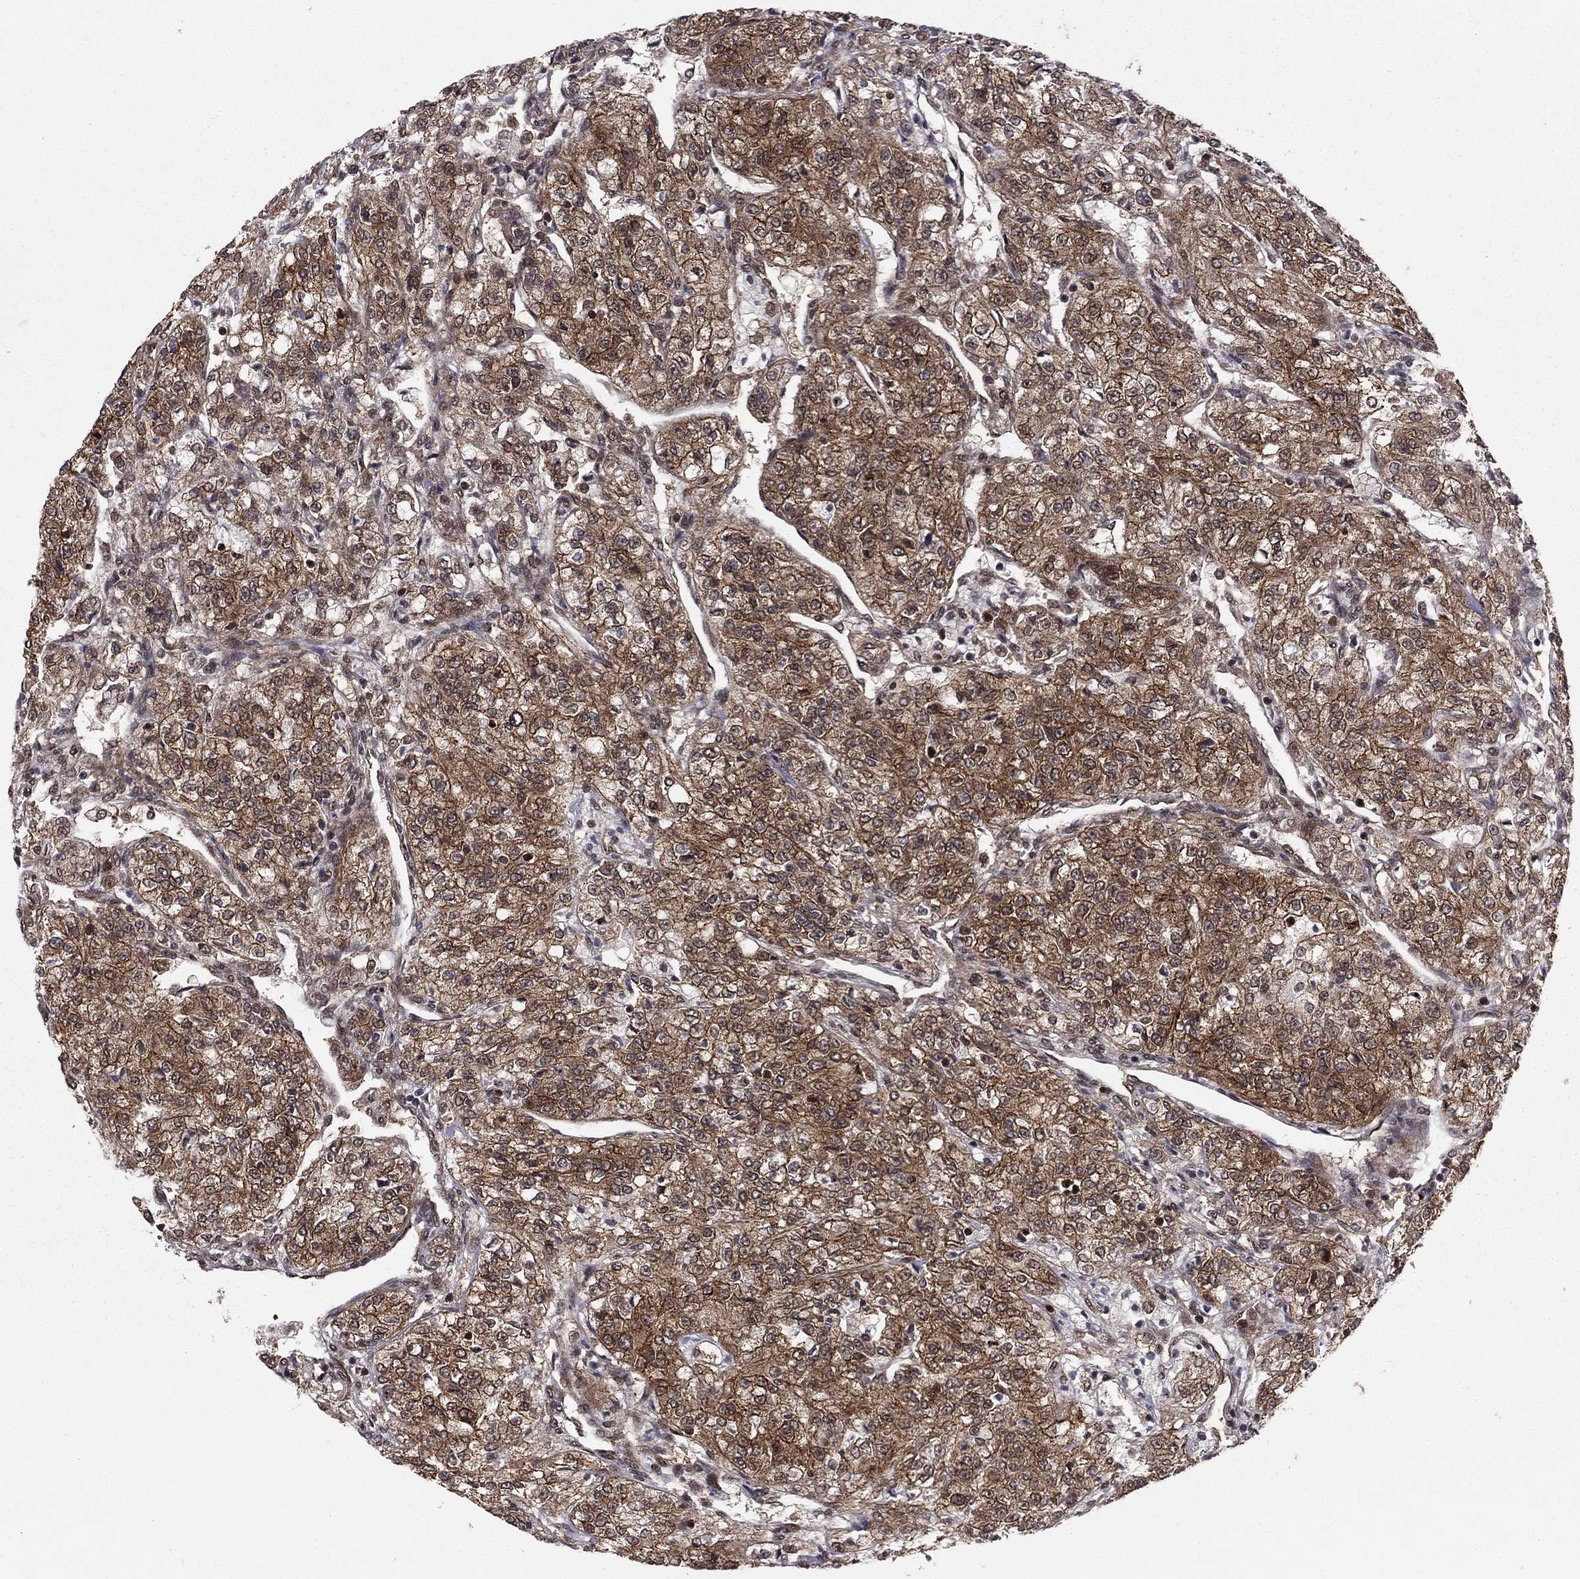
{"staining": {"intensity": "moderate", "quantity": ">75%", "location": "cytoplasmic/membranous"}, "tissue": "renal cancer", "cell_type": "Tumor cells", "image_type": "cancer", "snomed": [{"axis": "morphology", "description": "Adenocarcinoma, NOS"}, {"axis": "topography", "description": "Kidney"}], "caption": "Renal adenocarcinoma was stained to show a protein in brown. There is medium levels of moderate cytoplasmic/membranous expression in approximately >75% of tumor cells. The staining was performed using DAB, with brown indicating positive protein expression. Nuclei are stained blue with hematoxylin.", "gene": "SSX2IP", "patient": {"sex": "female", "age": 63}}